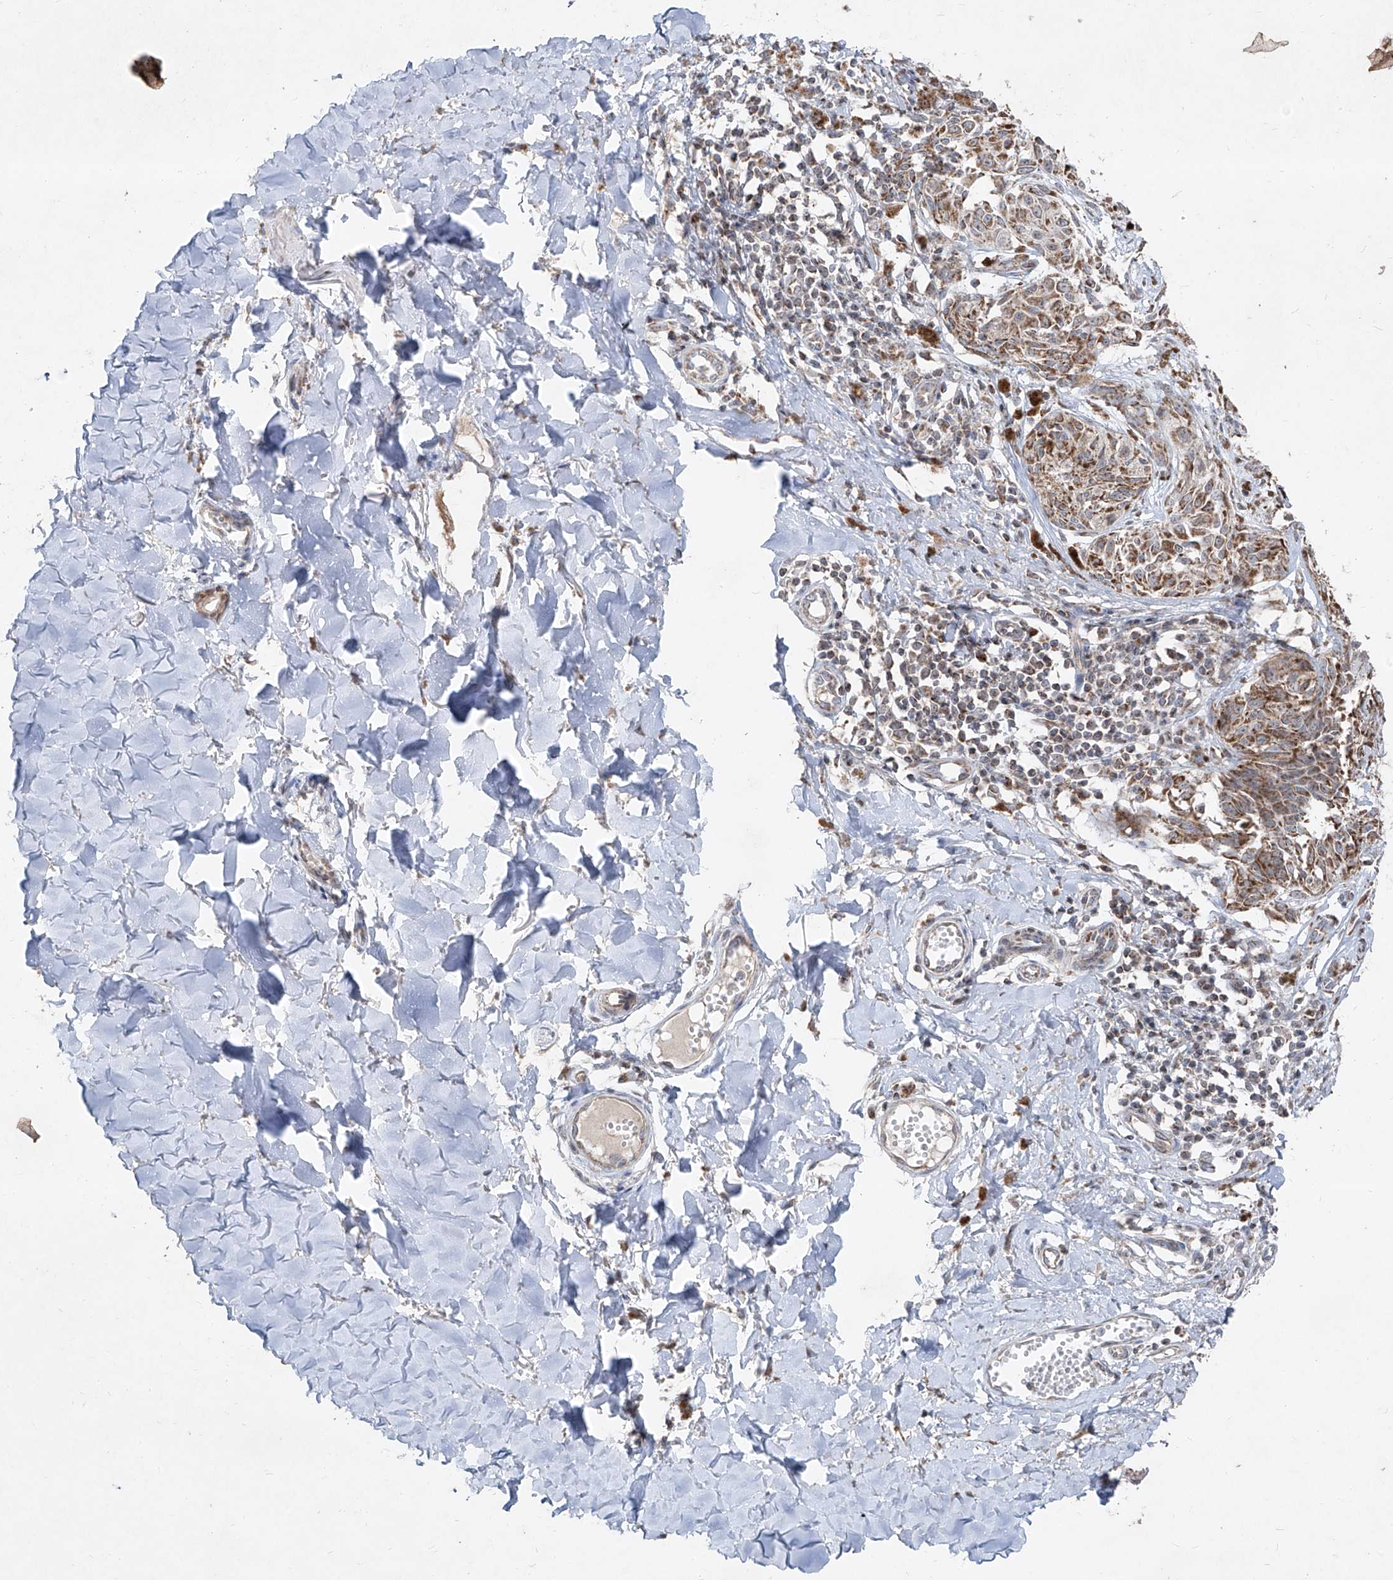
{"staining": {"intensity": "moderate", "quantity": ">75%", "location": "cytoplasmic/membranous"}, "tissue": "melanoma", "cell_type": "Tumor cells", "image_type": "cancer", "snomed": [{"axis": "morphology", "description": "Malignant melanoma, NOS"}, {"axis": "topography", "description": "Skin"}], "caption": "Protein staining shows moderate cytoplasmic/membranous staining in approximately >75% of tumor cells in malignant melanoma.", "gene": "NDUFB3", "patient": {"sex": "male", "age": 53}}